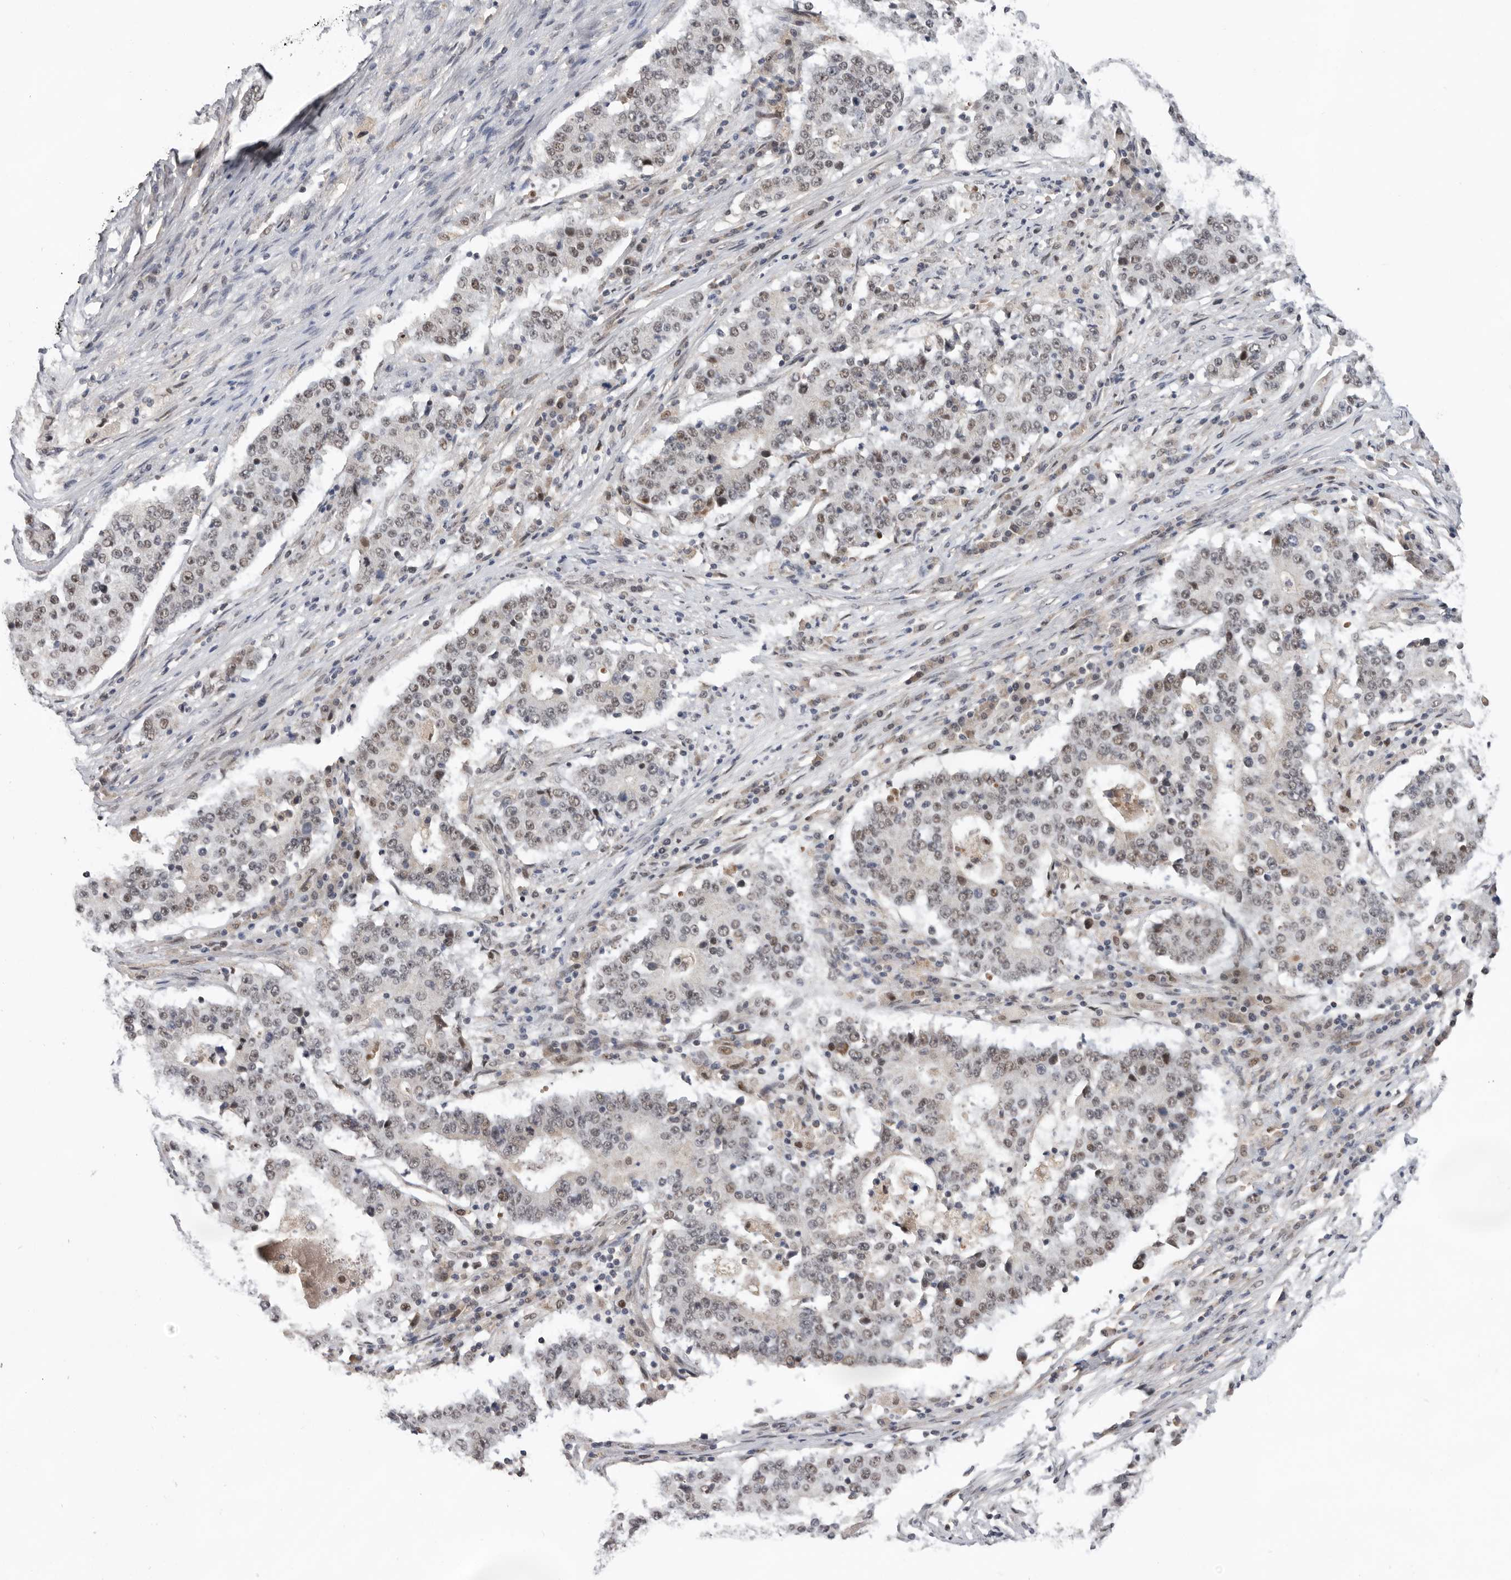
{"staining": {"intensity": "weak", "quantity": "25%-75%", "location": "nuclear"}, "tissue": "stomach cancer", "cell_type": "Tumor cells", "image_type": "cancer", "snomed": [{"axis": "morphology", "description": "Adenocarcinoma, NOS"}, {"axis": "topography", "description": "Stomach"}], "caption": "This image demonstrates immunohistochemistry (IHC) staining of stomach adenocarcinoma, with low weak nuclear positivity in about 25%-75% of tumor cells.", "gene": "BRCA2", "patient": {"sex": "male", "age": 59}}